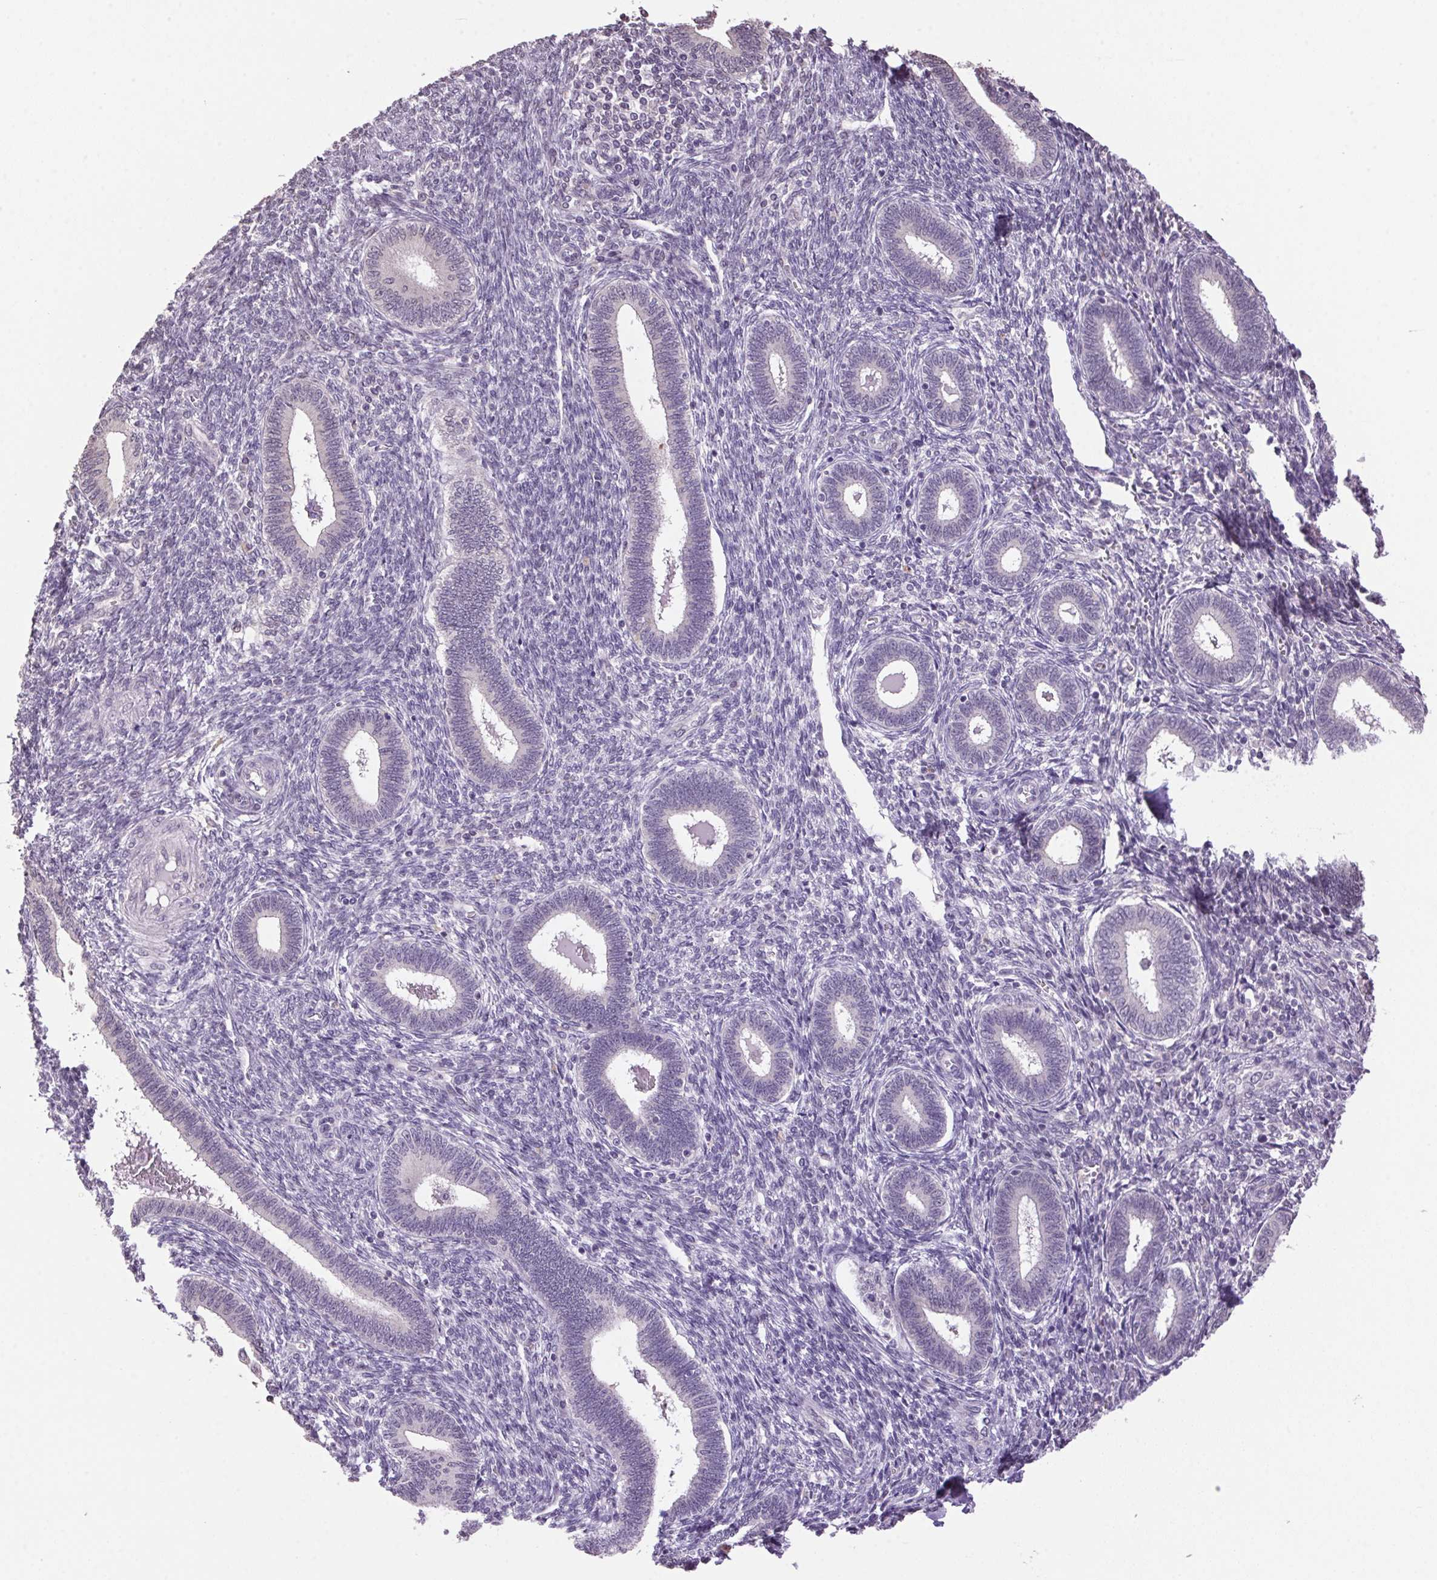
{"staining": {"intensity": "negative", "quantity": "none", "location": "none"}, "tissue": "endometrium", "cell_type": "Cells in endometrial stroma", "image_type": "normal", "snomed": [{"axis": "morphology", "description": "Normal tissue, NOS"}, {"axis": "topography", "description": "Endometrium"}], "caption": "Normal endometrium was stained to show a protein in brown. There is no significant positivity in cells in endometrial stroma. The staining was performed using DAB (3,3'-diaminobenzidine) to visualize the protein expression in brown, while the nuclei were stained in blue with hematoxylin (Magnification: 20x).", "gene": "VWA3B", "patient": {"sex": "female", "age": 42}}